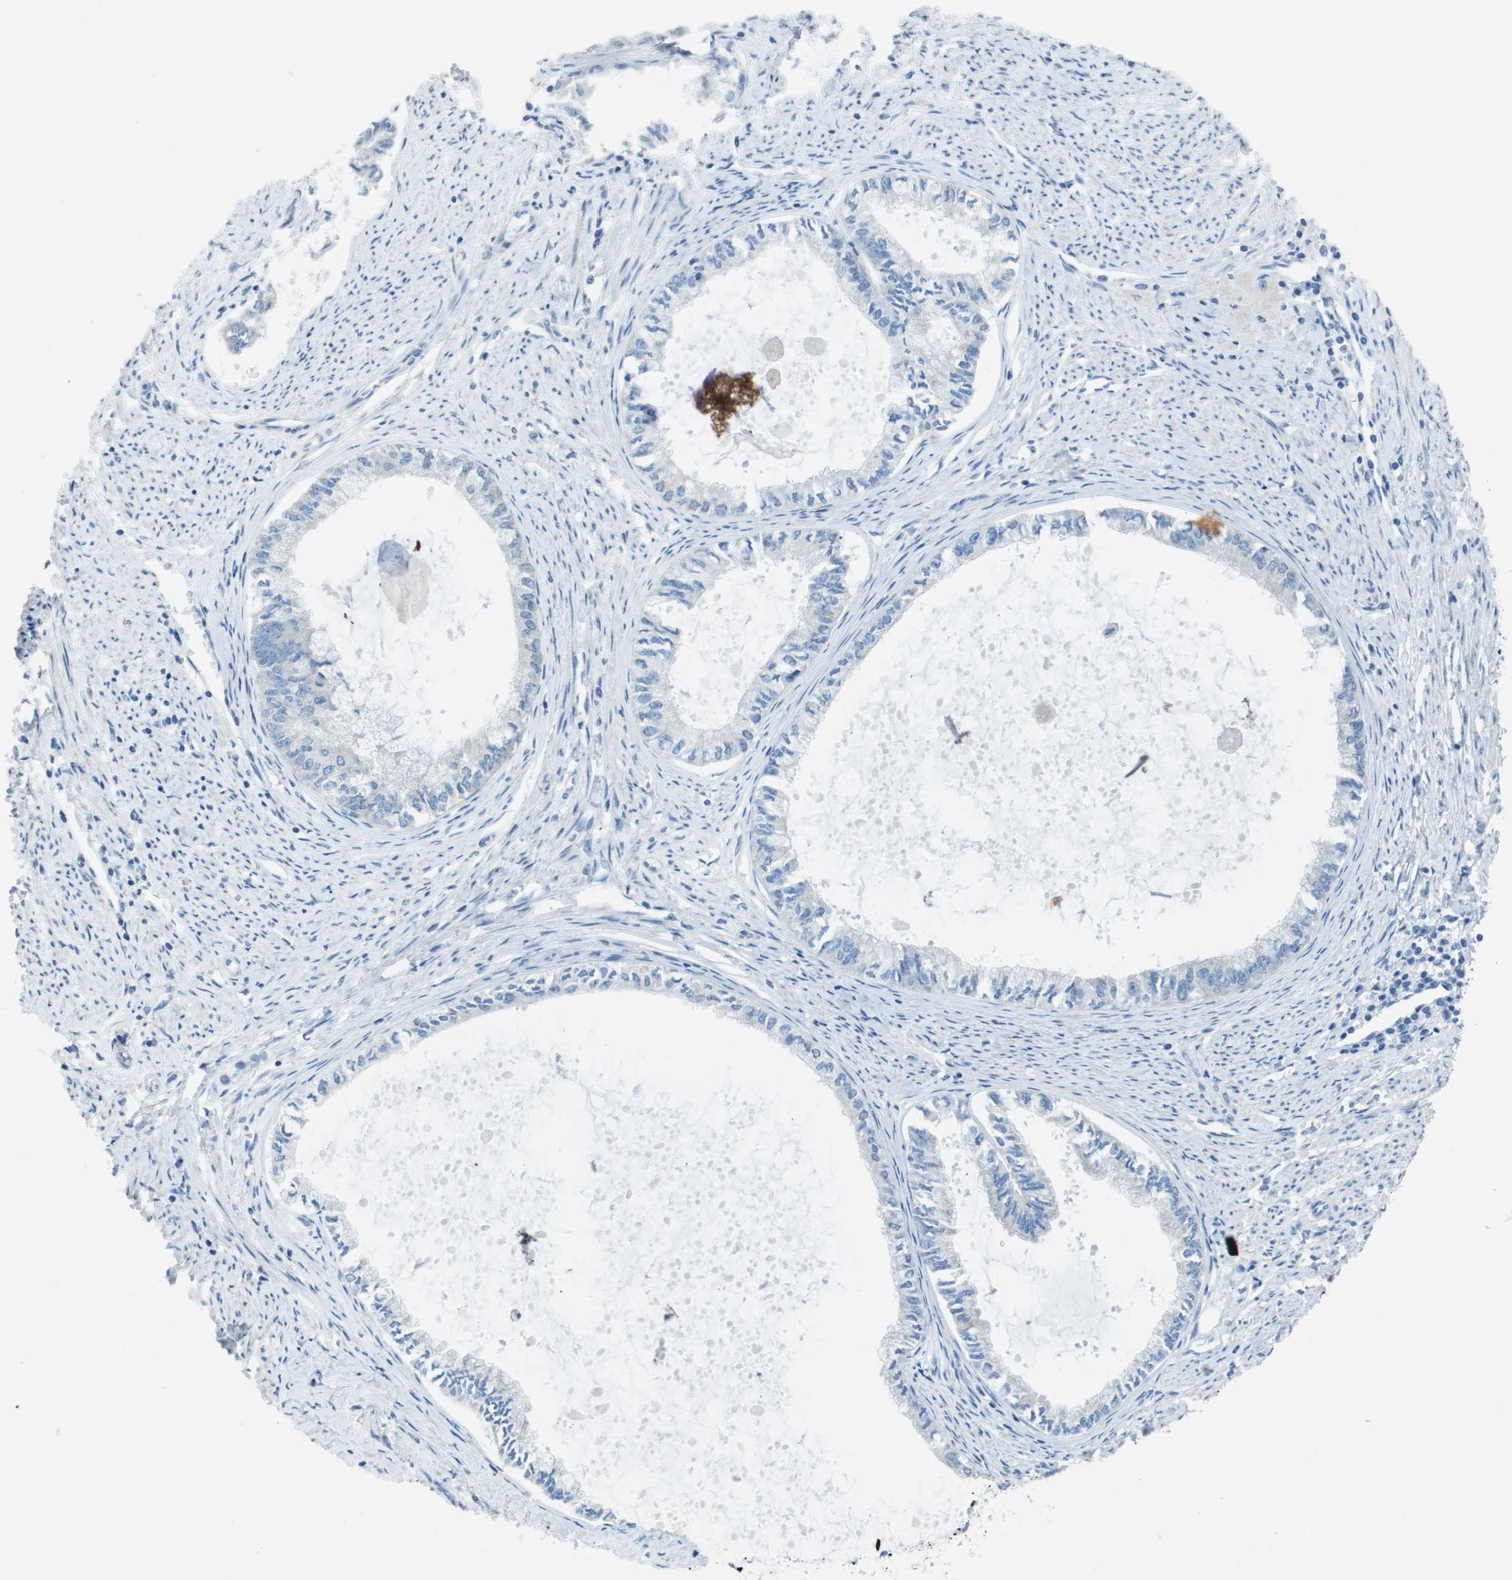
{"staining": {"intensity": "negative", "quantity": "none", "location": "none"}, "tissue": "endometrial cancer", "cell_type": "Tumor cells", "image_type": "cancer", "snomed": [{"axis": "morphology", "description": "Adenocarcinoma, NOS"}, {"axis": "topography", "description": "Endometrium"}], "caption": "Tumor cells show no significant protein positivity in adenocarcinoma (endometrial).", "gene": "PTGDR2", "patient": {"sex": "female", "age": 86}}